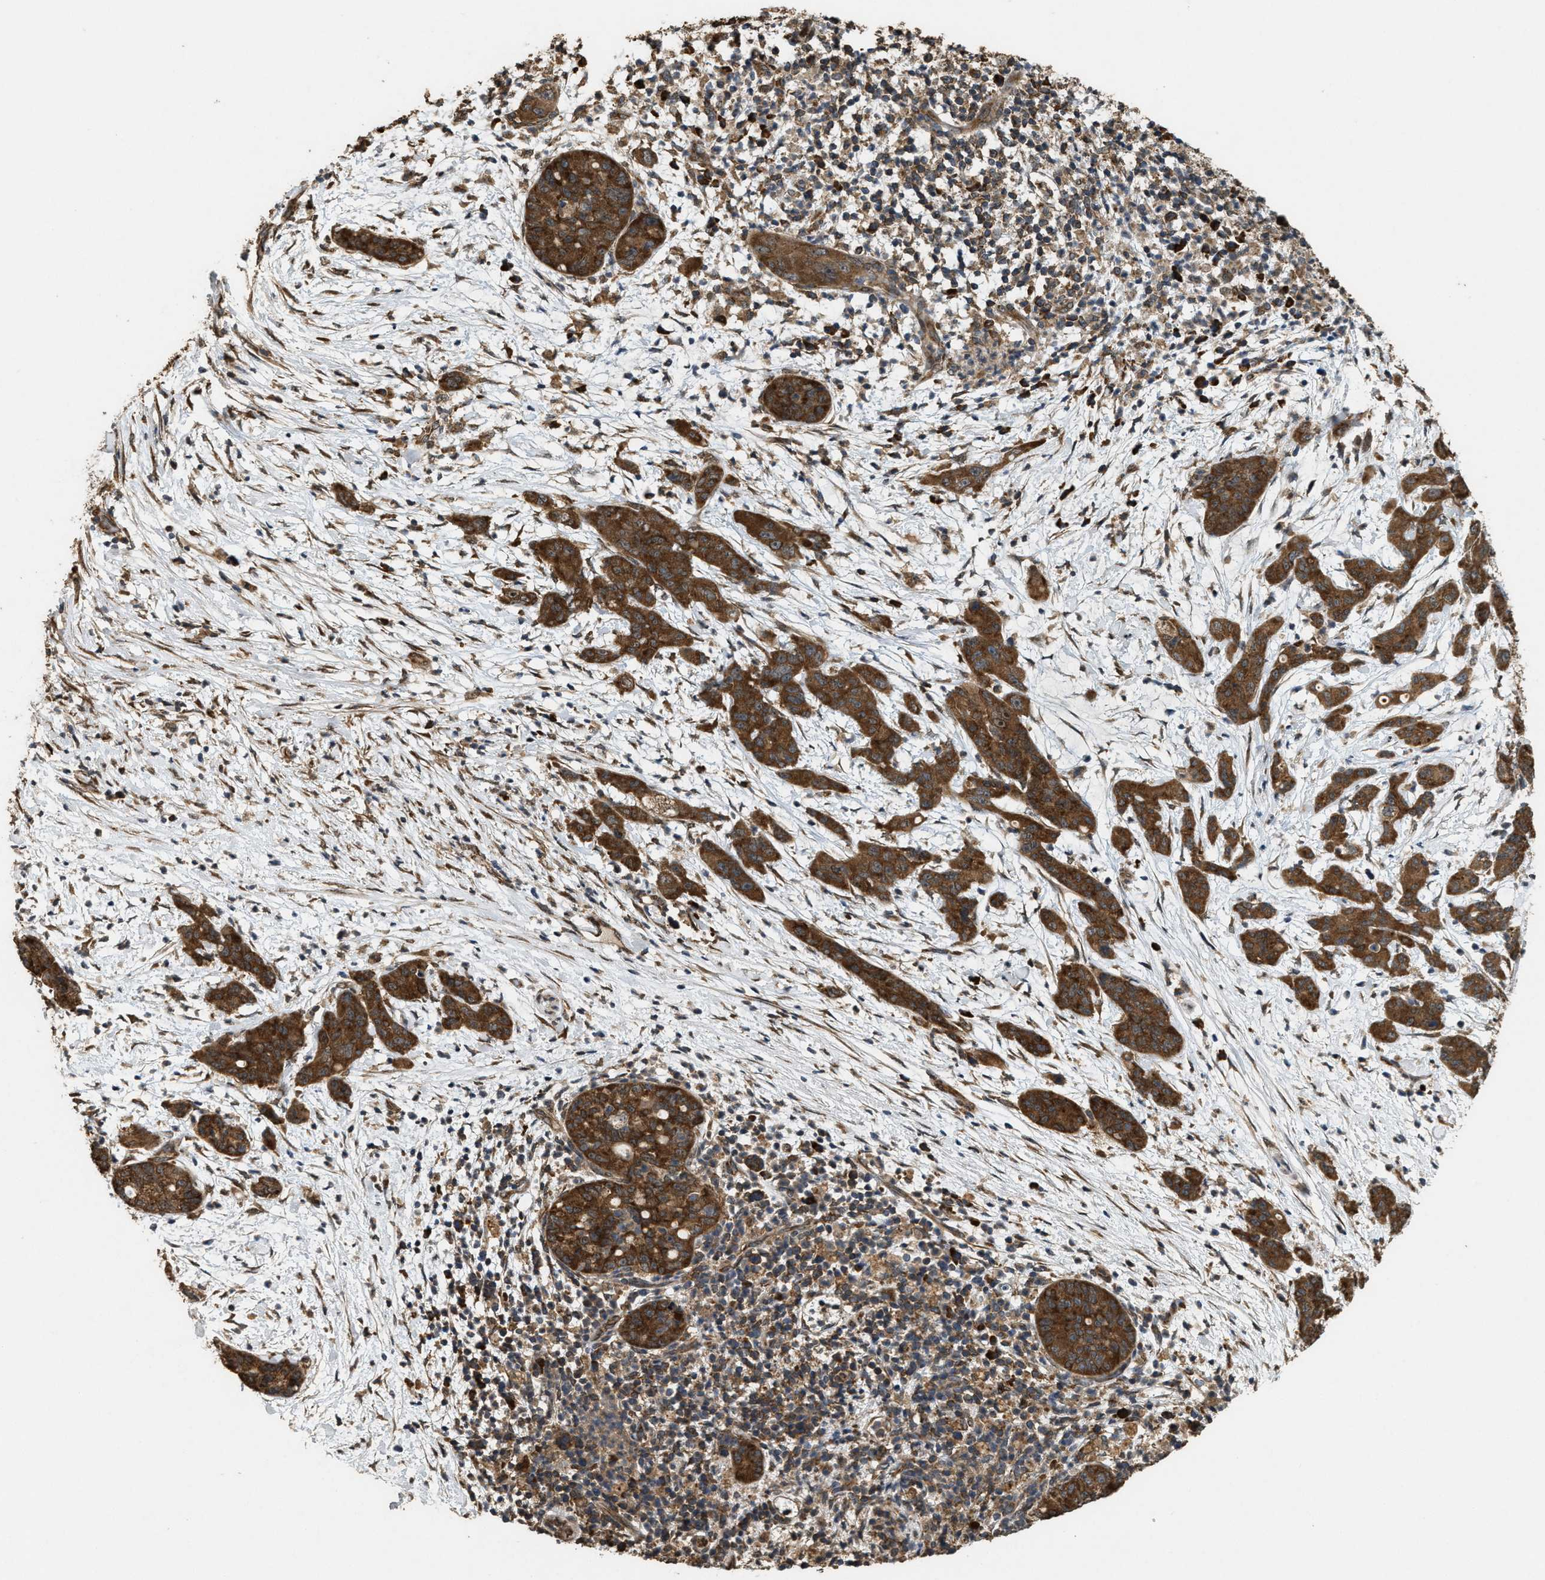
{"staining": {"intensity": "strong", "quantity": ">75%", "location": "cytoplasmic/membranous"}, "tissue": "pancreatic cancer", "cell_type": "Tumor cells", "image_type": "cancer", "snomed": [{"axis": "morphology", "description": "Adenocarcinoma, NOS"}, {"axis": "topography", "description": "Pancreas"}], "caption": "Pancreatic adenocarcinoma stained for a protein (brown) exhibits strong cytoplasmic/membranous positive positivity in approximately >75% of tumor cells.", "gene": "ARHGEF5", "patient": {"sex": "female", "age": 78}}